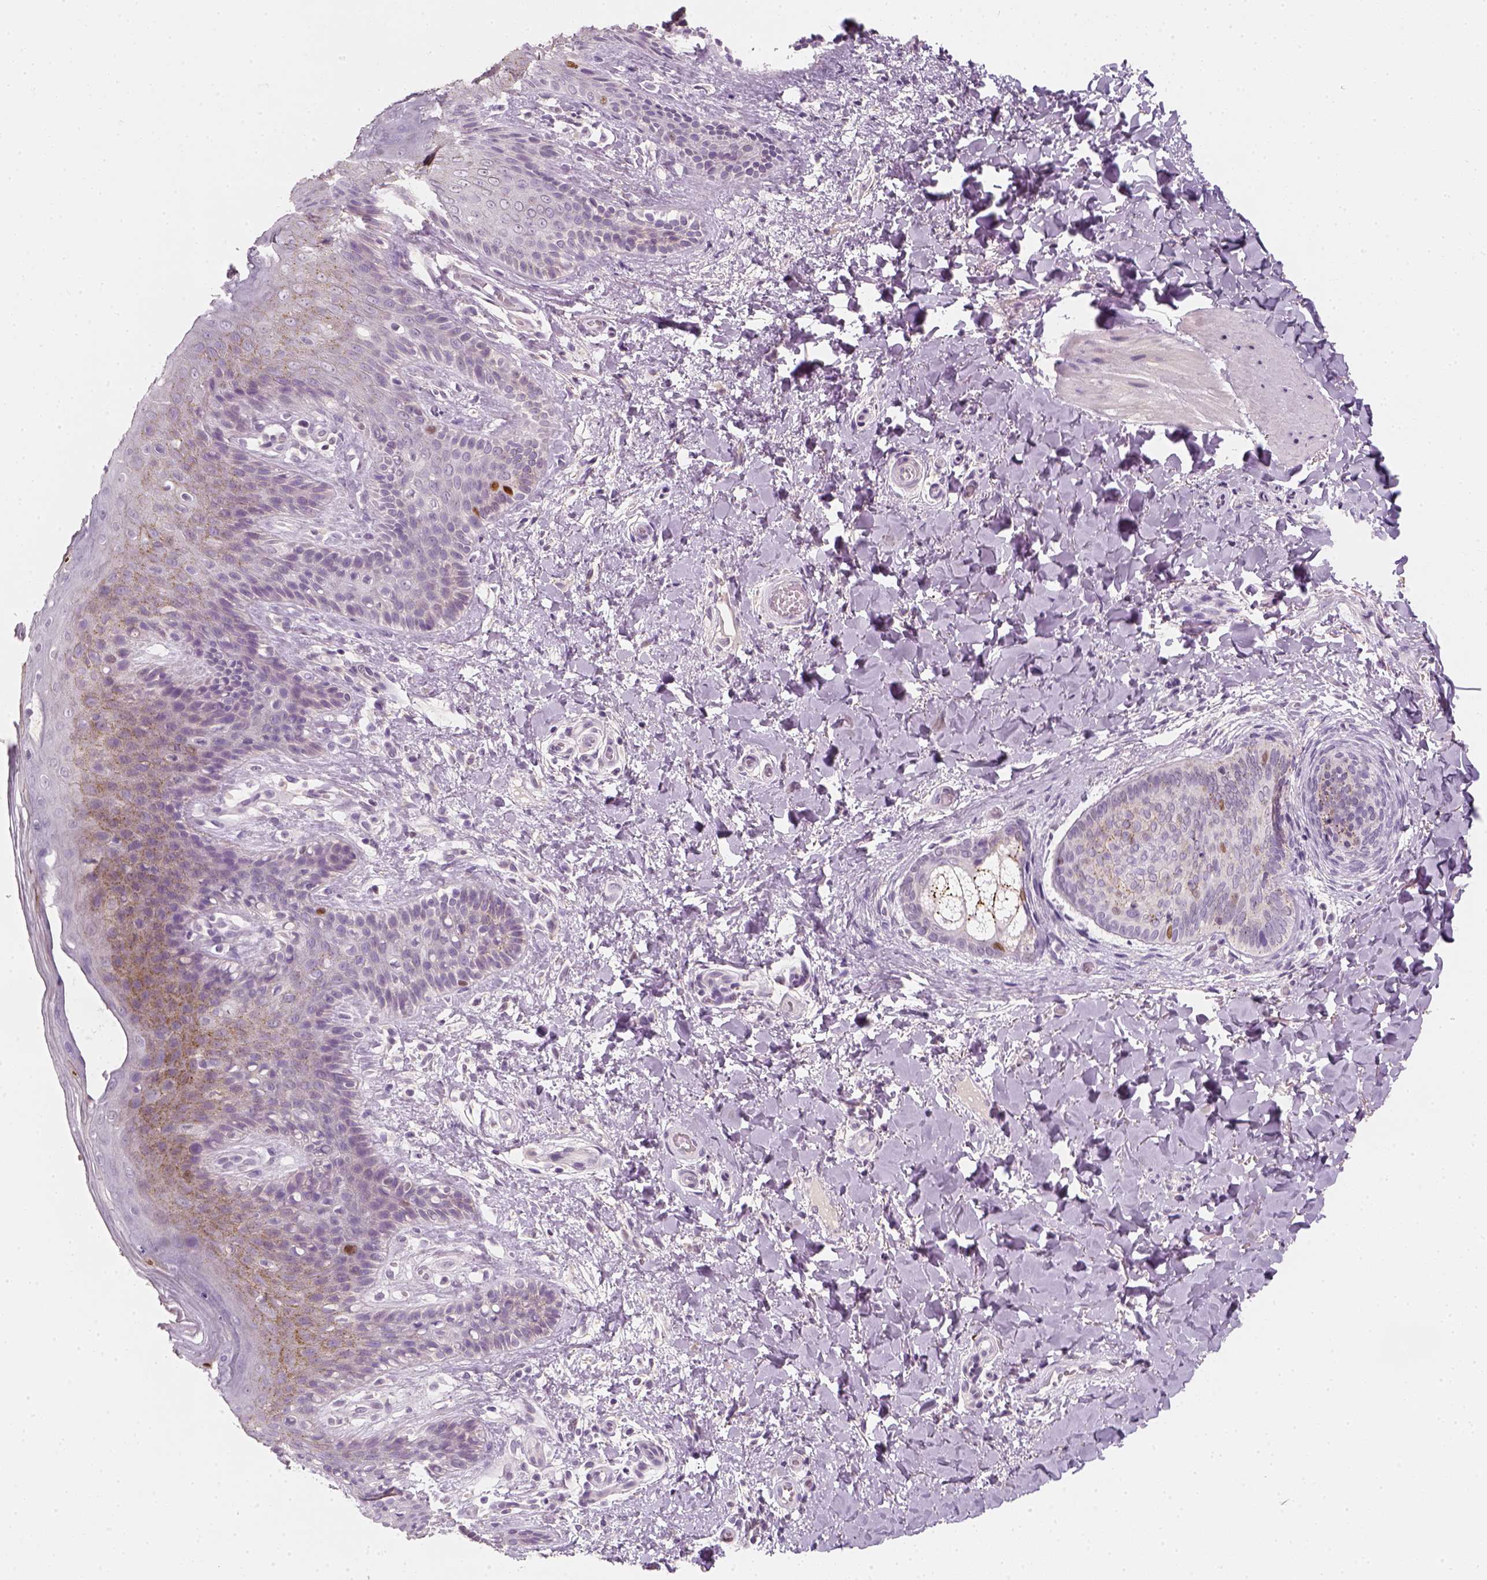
{"staining": {"intensity": "negative", "quantity": "none", "location": "none"}, "tissue": "skin", "cell_type": "Epidermal cells", "image_type": "normal", "snomed": [{"axis": "morphology", "description": "Normal tissue, NOS"}, {"axis": "topography", "description": "Anal"}], "caption": "Immunohistochemistry of unremarkable human skin shows no positivity in epidermal cells.", "gene": "TP53", "patient": {"sex": "male", "age": 36}}